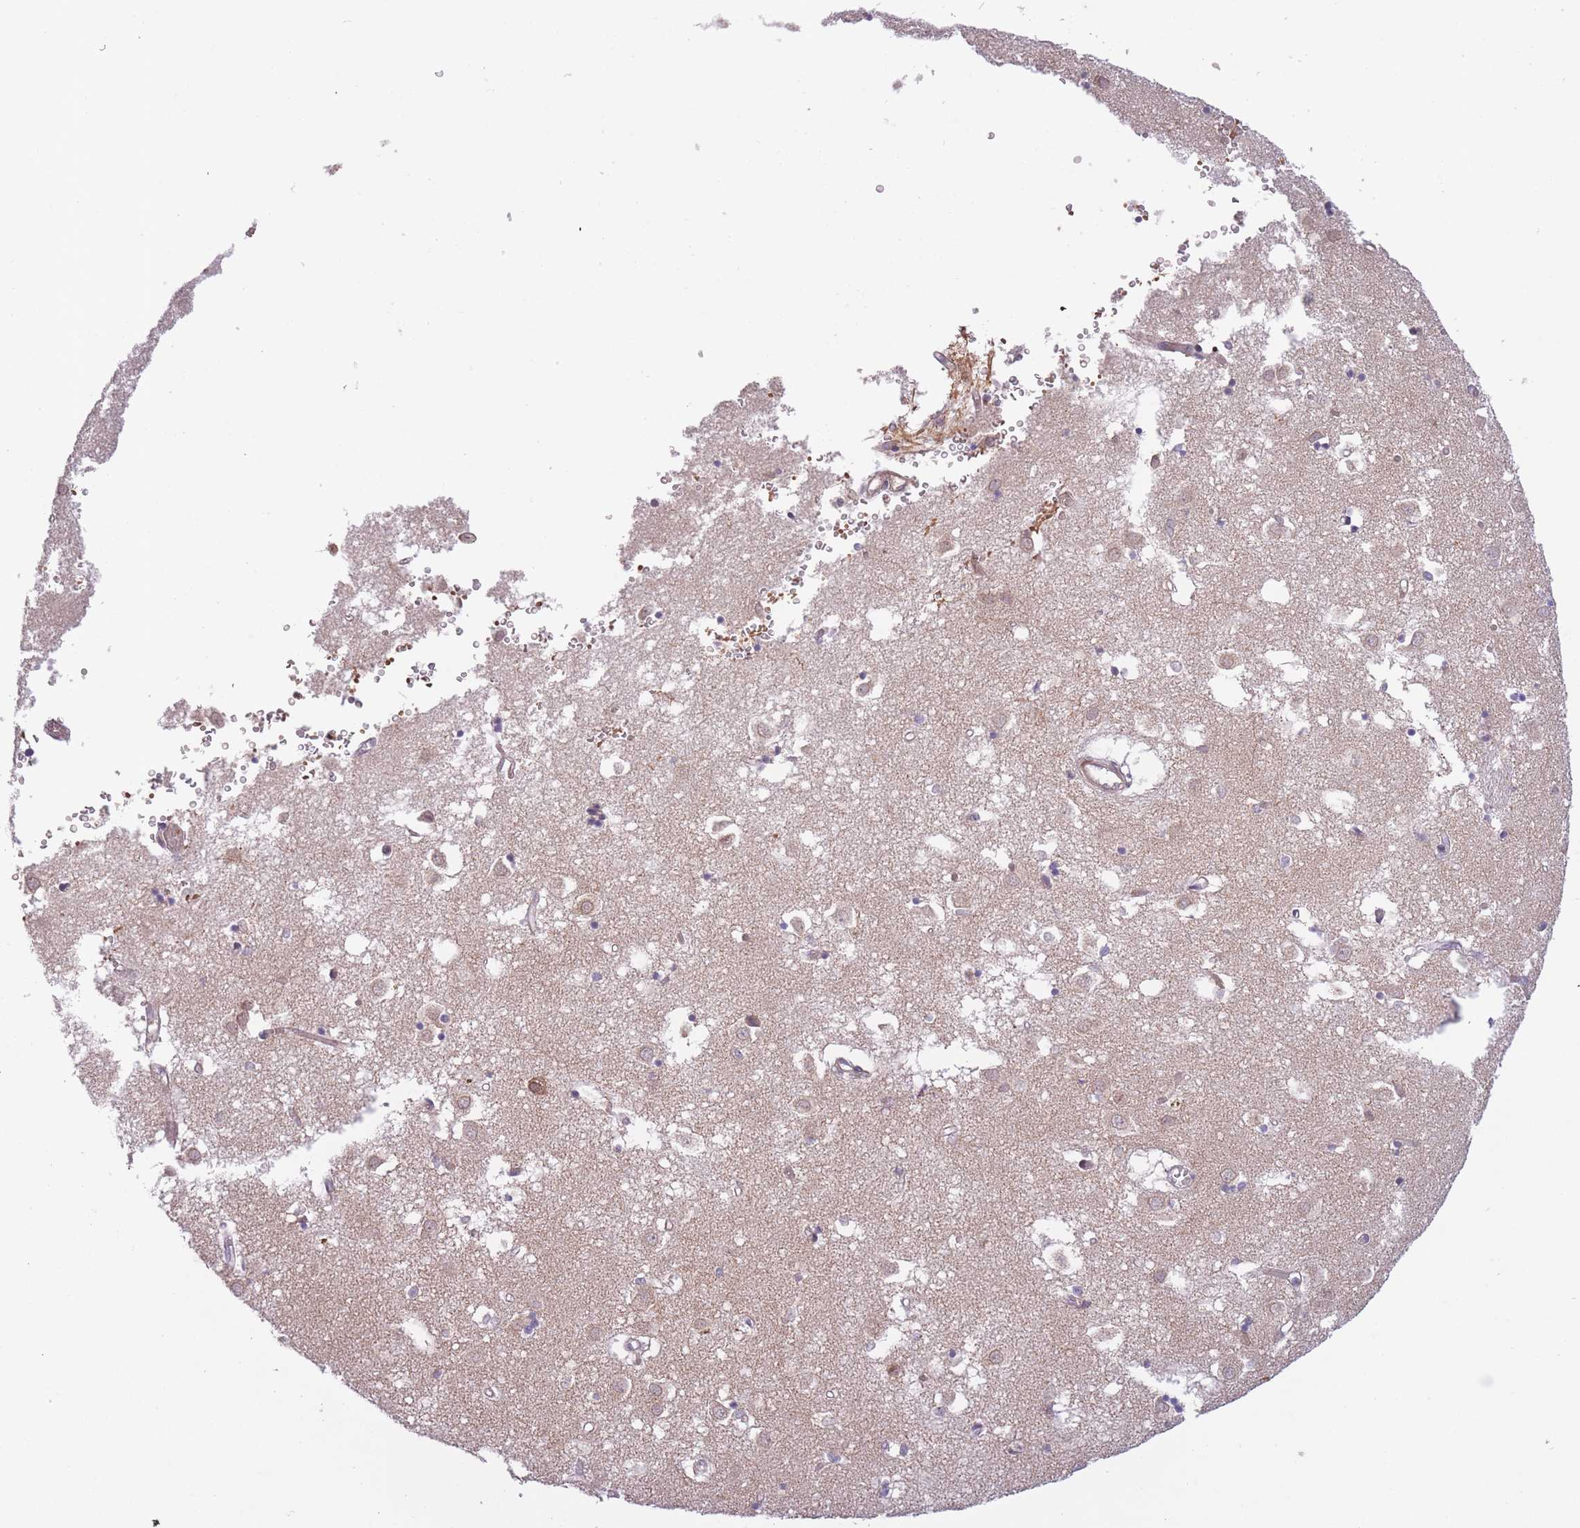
{"staining": {"intensity": "negative", "quantity": "none", "location": "none"}, "tissue": "caudate", "cell_type": "Glial cells", "image_type": "normal", "snomed": [{"axis": "morphology", "description": "Normal tissue, NOS"}, {"axis": "topography", "description": "Lateral ventricle wall"}], "caption": "An immunohistochemistry (IHC) image of benign caudate is shown. There is no staining in glial cells of caudate.", "gene": "FUT3", "patient": {"sex": "male", "age": 70}}